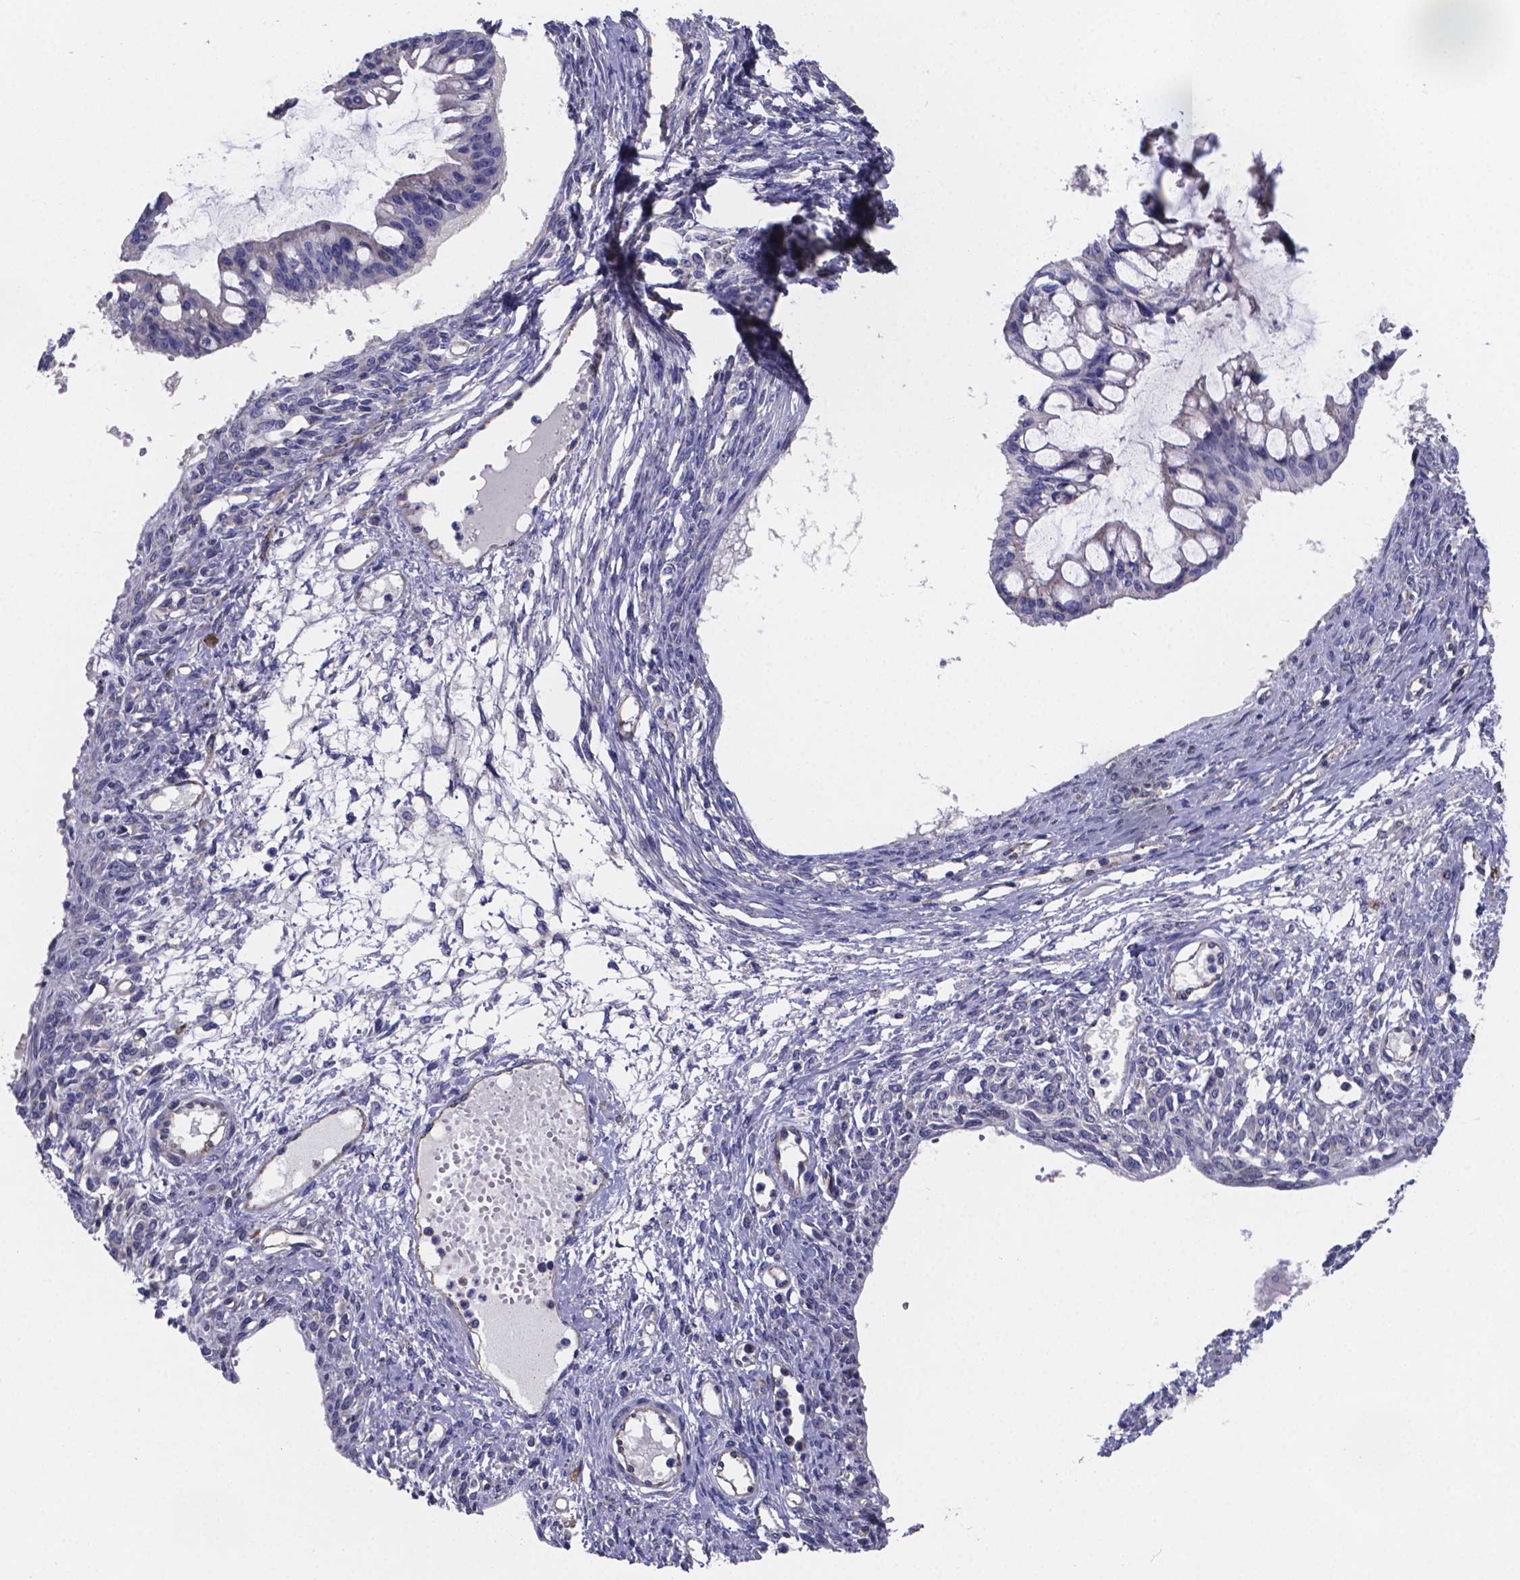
{"staining": {"intensity": "negative", "quantity": "none", "location": "none"}, "tissue": "ovarian cancer", "cell_type": "Tumor cells", "image_type": "cancer", "snomed": [{"axis": "morphology", "description": "Cystadenocarcinoma, mucinous, NOS"}, {"axis": "topography", "description": "Ovary"}], "caption": "High power microscopy photomicrograph of an immunohistochemistry photomicrograph of mucinous cystadenocarcinoma (ovarian), revealing no significant expression in tumor cells. The staining is performed using DAB brown chromogen with nuclei counter-stained in using hematoxylin.", "gene": "SFRP4", "patient": {"sex": "female", "age": 73}}